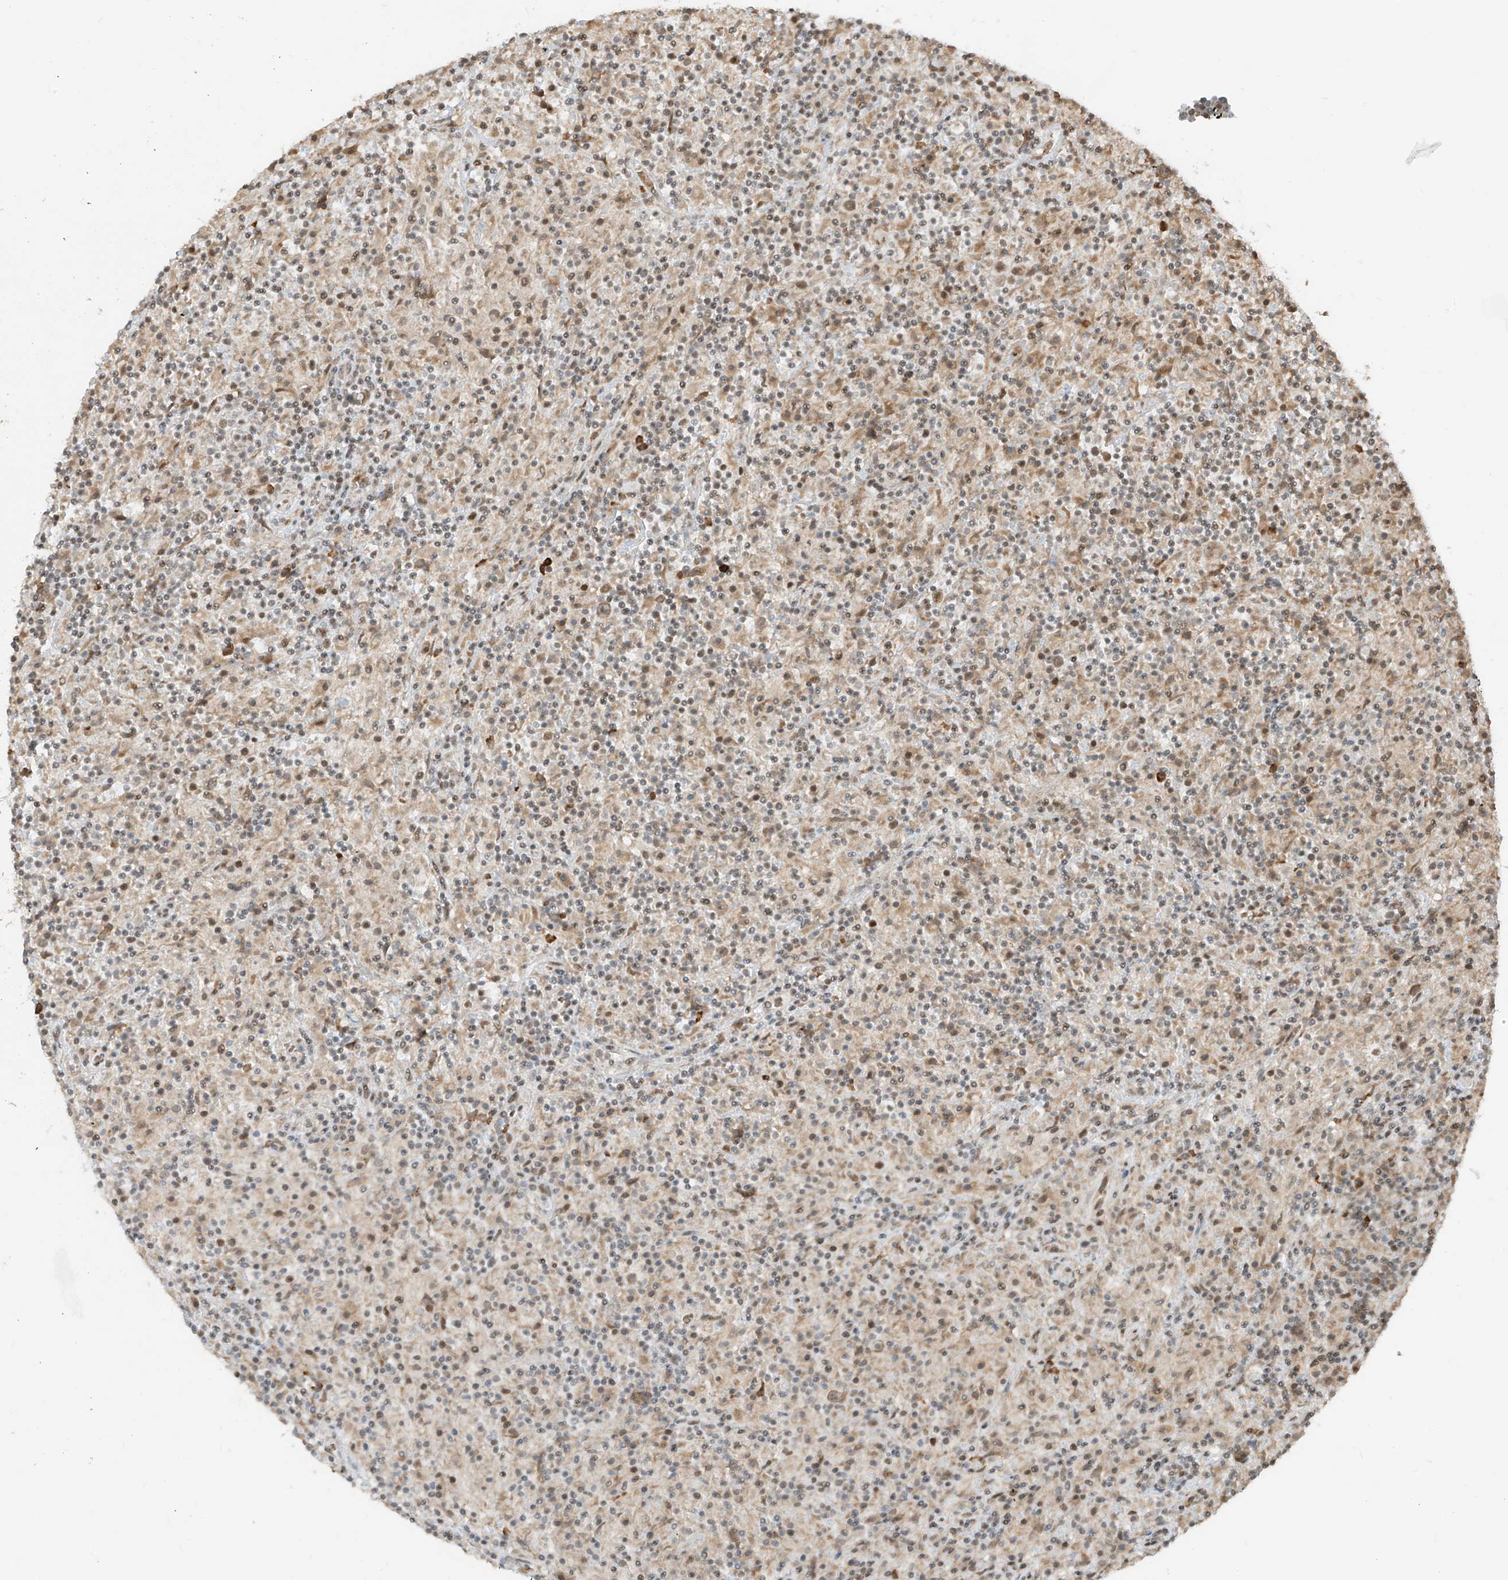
{"staining": {"intensity": "moderate", "quantity": ">75%", "location": "nuclear"}, "tissue": "lymphoma", "cell_type": "Tumor cells", "image_type": "cancer", "snomed": [{"axis": "morphology", "description": "Hodgkin's disease, NOS"}, {"axis": "topography", "description": "Lymph node"}], "caption": "Protein staining of lymphoma tissue demonstrates moderate nuclear positivity in about >75% of tumor cells. (IHC, brightfield microscopy, high magnification).", "gene": "ZMYM2", "patient": {"sex": "male", "age": 70}}